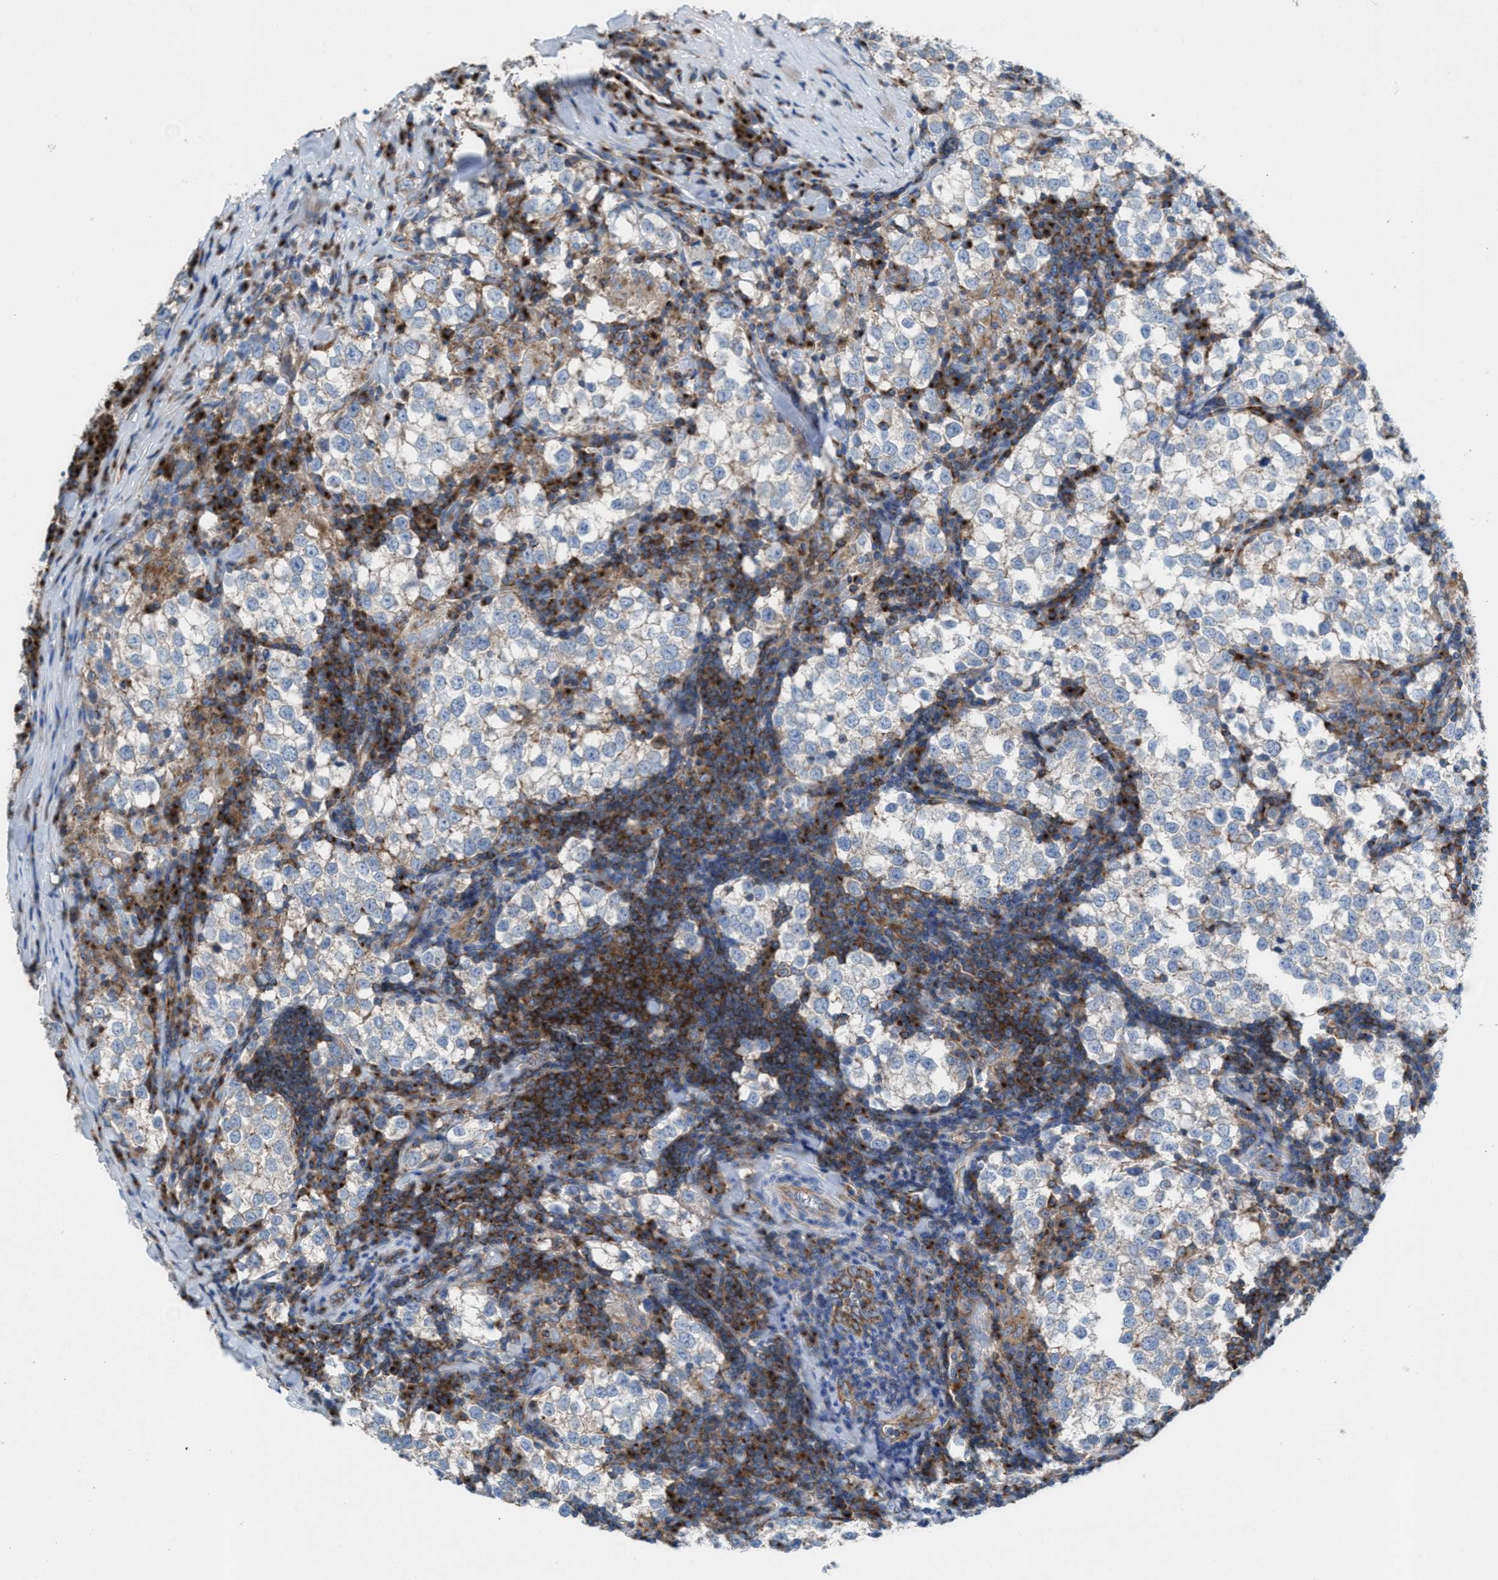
{"staining": {"intensity": "negative", "quantity": "none", "location": "none"}, "tissue": "testis cancer", "cell_type": "Tumor cells", "image_type": "cancer", "snomed": [{"axis": "morphology", "description": "Seminoma, NOS"}, {"axis": "morphology", "description": "Carcinoma, Embryonal, NOS"}, {"axis": "topography", "description": "Testis"}], "caption": "Tumor cells are negative for protein expression in human testis cancer. The staining is performed using DAB (3,3'-diaminobenzidine) brown chromogen with nuclei counter-stained in using hematoxylin.", "gene": "NYAP1", "patient": {"sex": "male", "age": 36}}